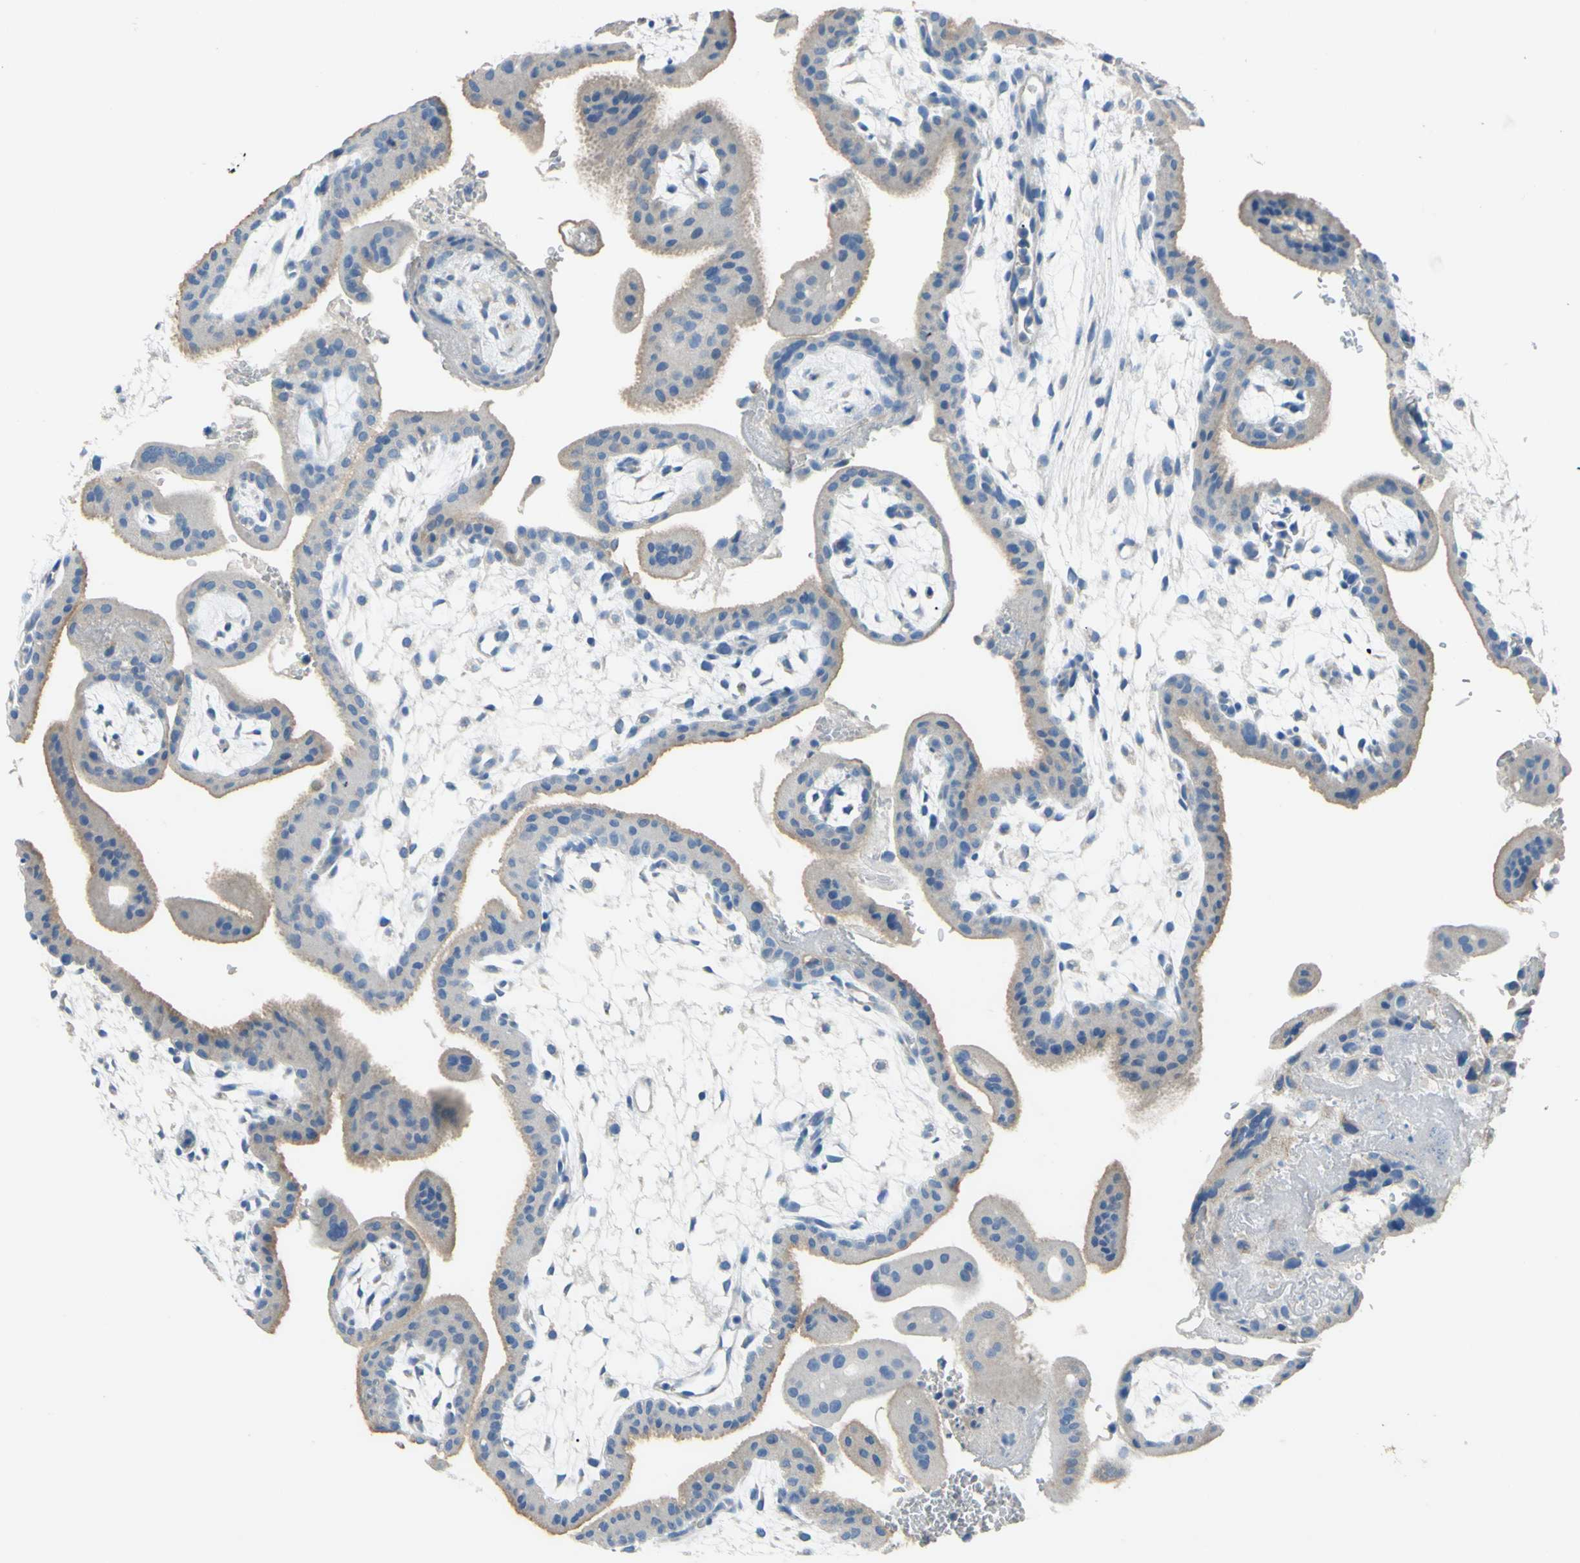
{"staining": {"intensity": "negative", "quantity": "none", "location": "none"}, "tissue": "placenta", "cell_type": "Decidual cells", "image_type": "normal", "snomed": [{"axis": "morphology", "description": "Normal tissue, NOS"}, {"axis": "topography", "description": "Placenta"}], "caption": "Decidual cells are negative for protein expression in benign human placenta. (Brightfield microscopy of DAB IHC at high magnification).", "gene": "CDH10", "patient": {"sex": "female", "age": 35}}